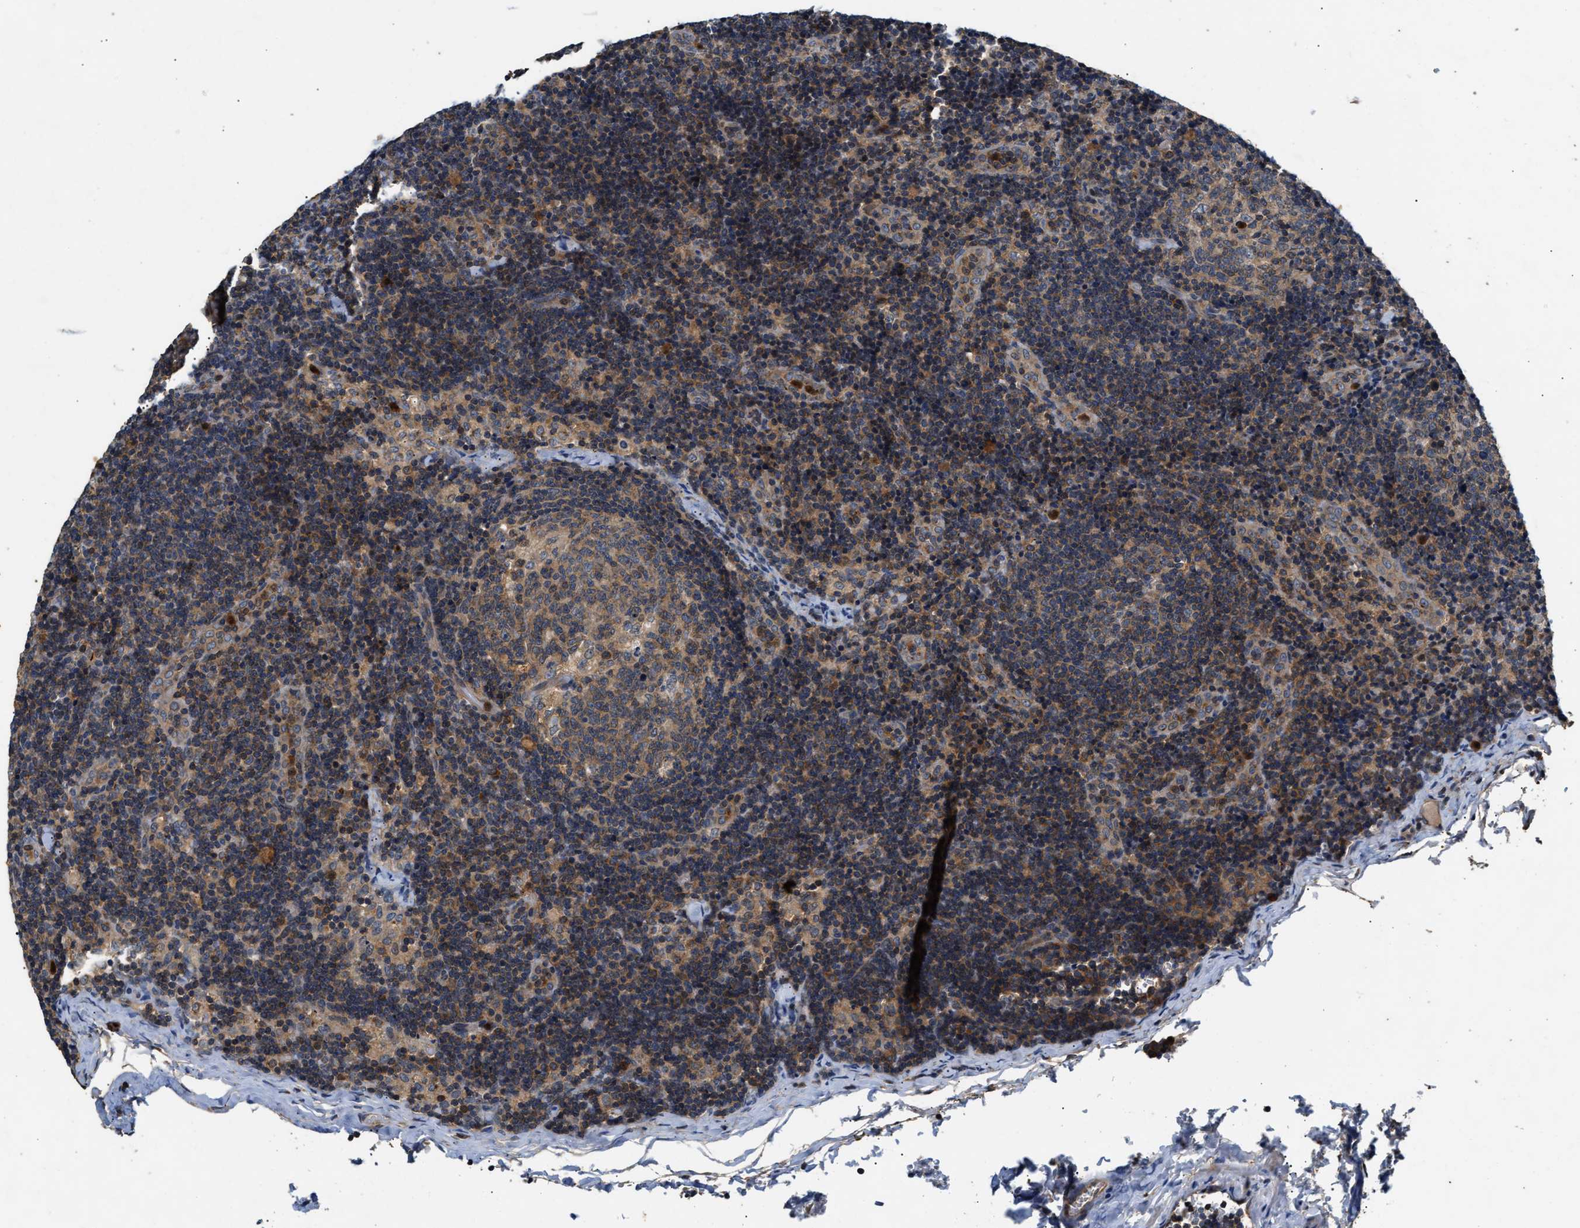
{"staining": {"intensity": "weak", "quantity": ">75%", "location": "cytoplasmic/membranous"}, "tissue": "lymph node", "cell_type": "Germinal center cells", "image_type": "normal", "snomed": [{"axis": "morphology", "description": "Normal tissue, NOS"}, {"axis": "topography", "description": "Lymph node"}], "caption": "Lymph node stained for a protein (brown) reveals weak cytoplasmic/membranous positive positivity in approximately >75% of germinal center cells.", "gene": "CHUK", "patient": {"sex": "female", "age": 14}}